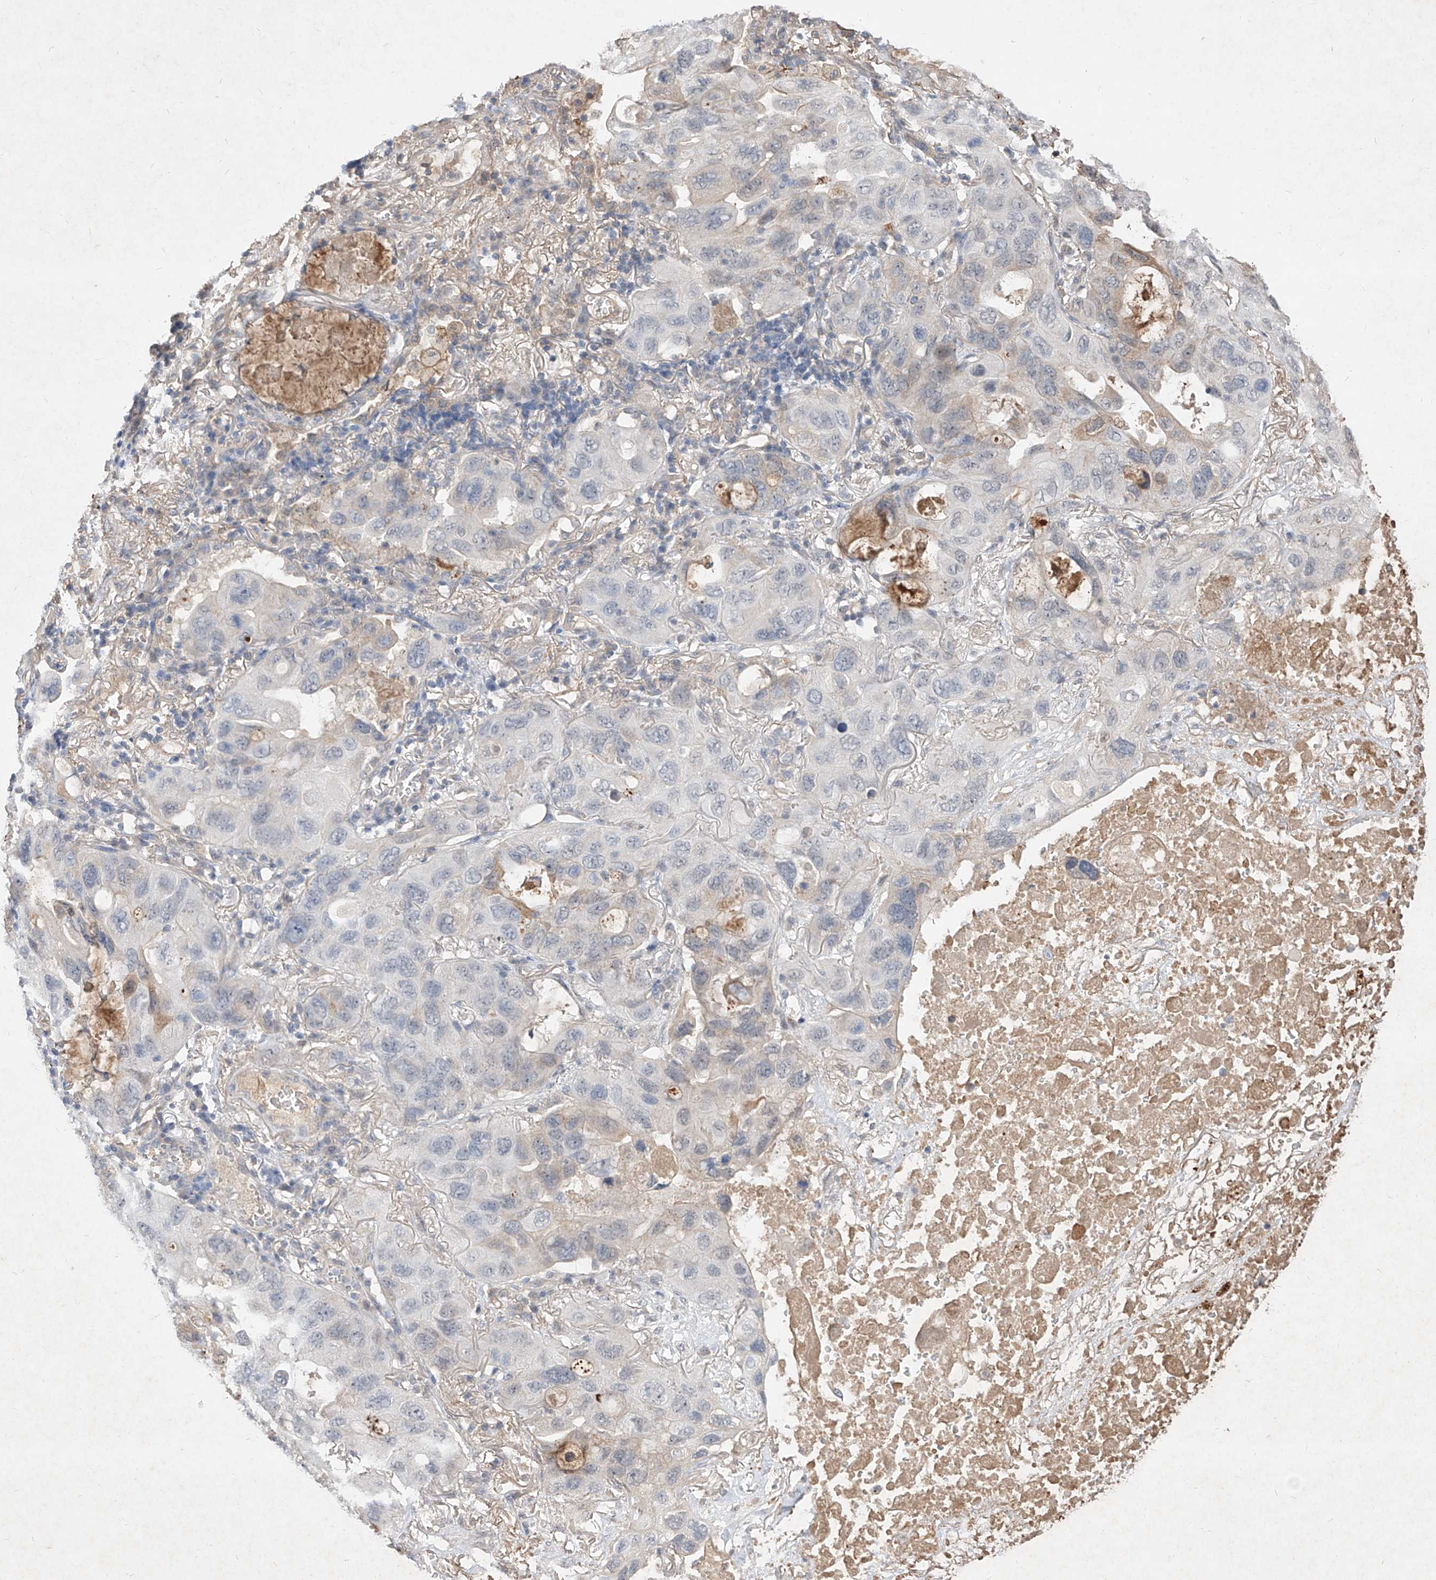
{"staining": {"intensity": "negative", "quantity": "none", "location": "none"}, "tissue": "lung cancer", "cell_type": "Tumor cells", "image_type": "cancer", "snomed": [{"axis": "morphology", "description": "Squamous cell carcinoma, NOS"}, {"axis": "topography", "description": "Lung"}], "caption": "Lung cancer was stained to show a protein in brown. There is no significant expression in tumor cells.", "gene": "C4A", "patient": {"sex": "female", "age": 73}}